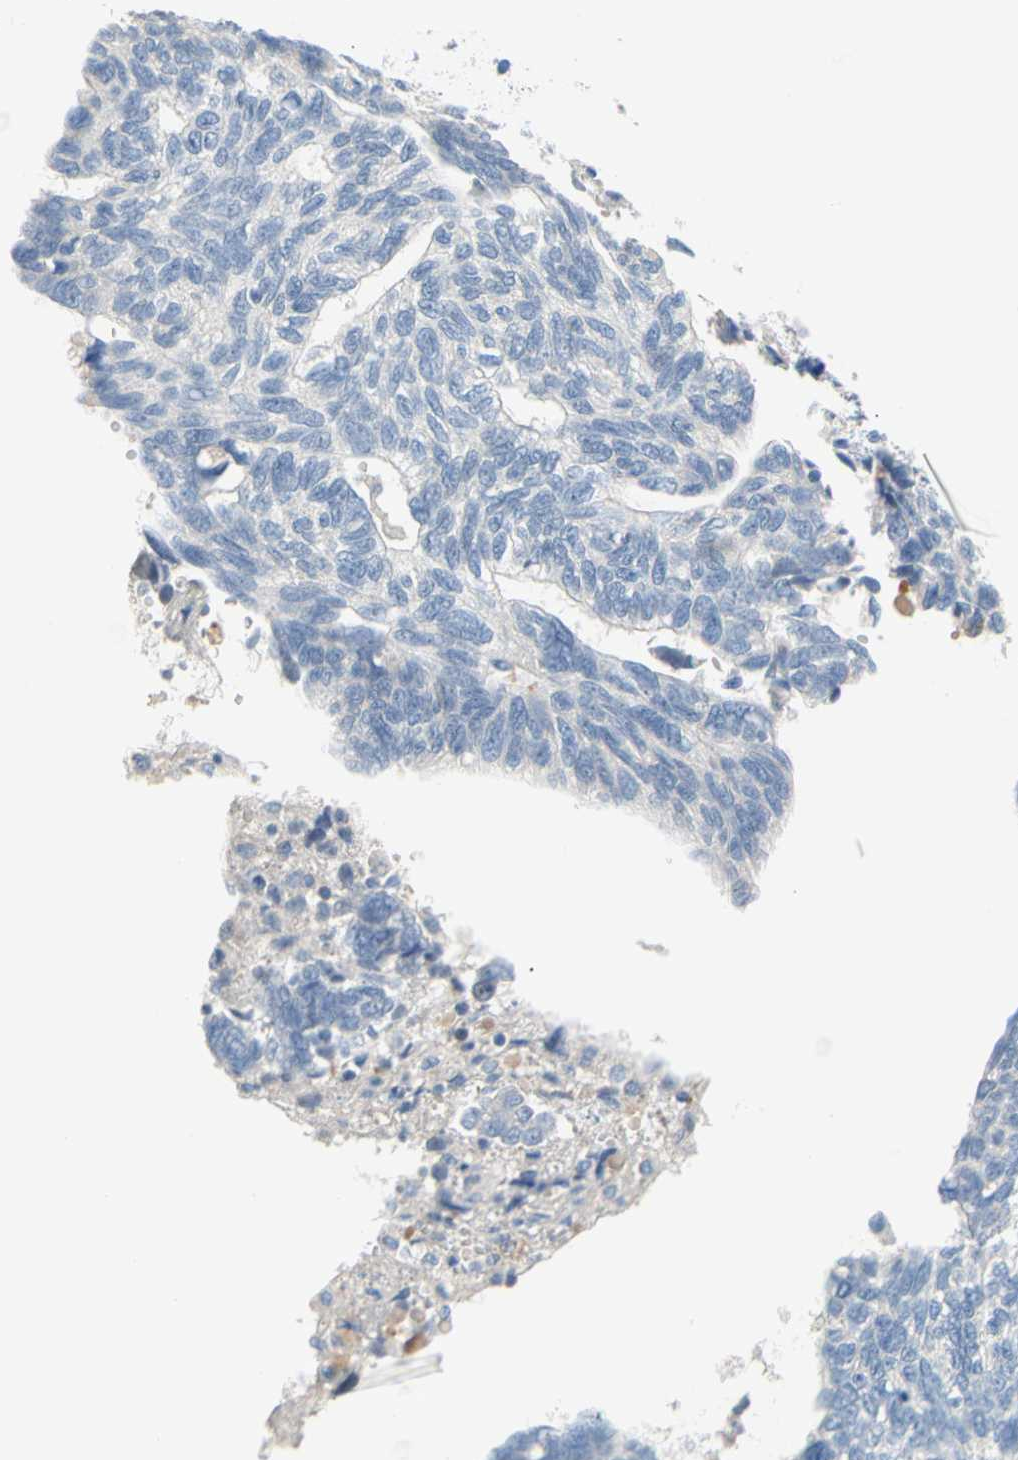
{"staining": {"intensity": "negative", "quantity": "none", "location": "none"}, "tissue": "ovarian cancer", "cell_type": "Tumor cells", "image_type": "cancer", "snomed": [{"axis": "morphology", "description": "Cystadenocarcinoma, serous, NOS"}, {"axis": "topography", "description": "Ovary"}], "caption": "A photomicrograph of human ovarian cancer (serous cystadenocarcinoma) is negative for staining in tumor cells.", "gene": "CCM2L", "patient": {"sex": "female", "age": 79}}